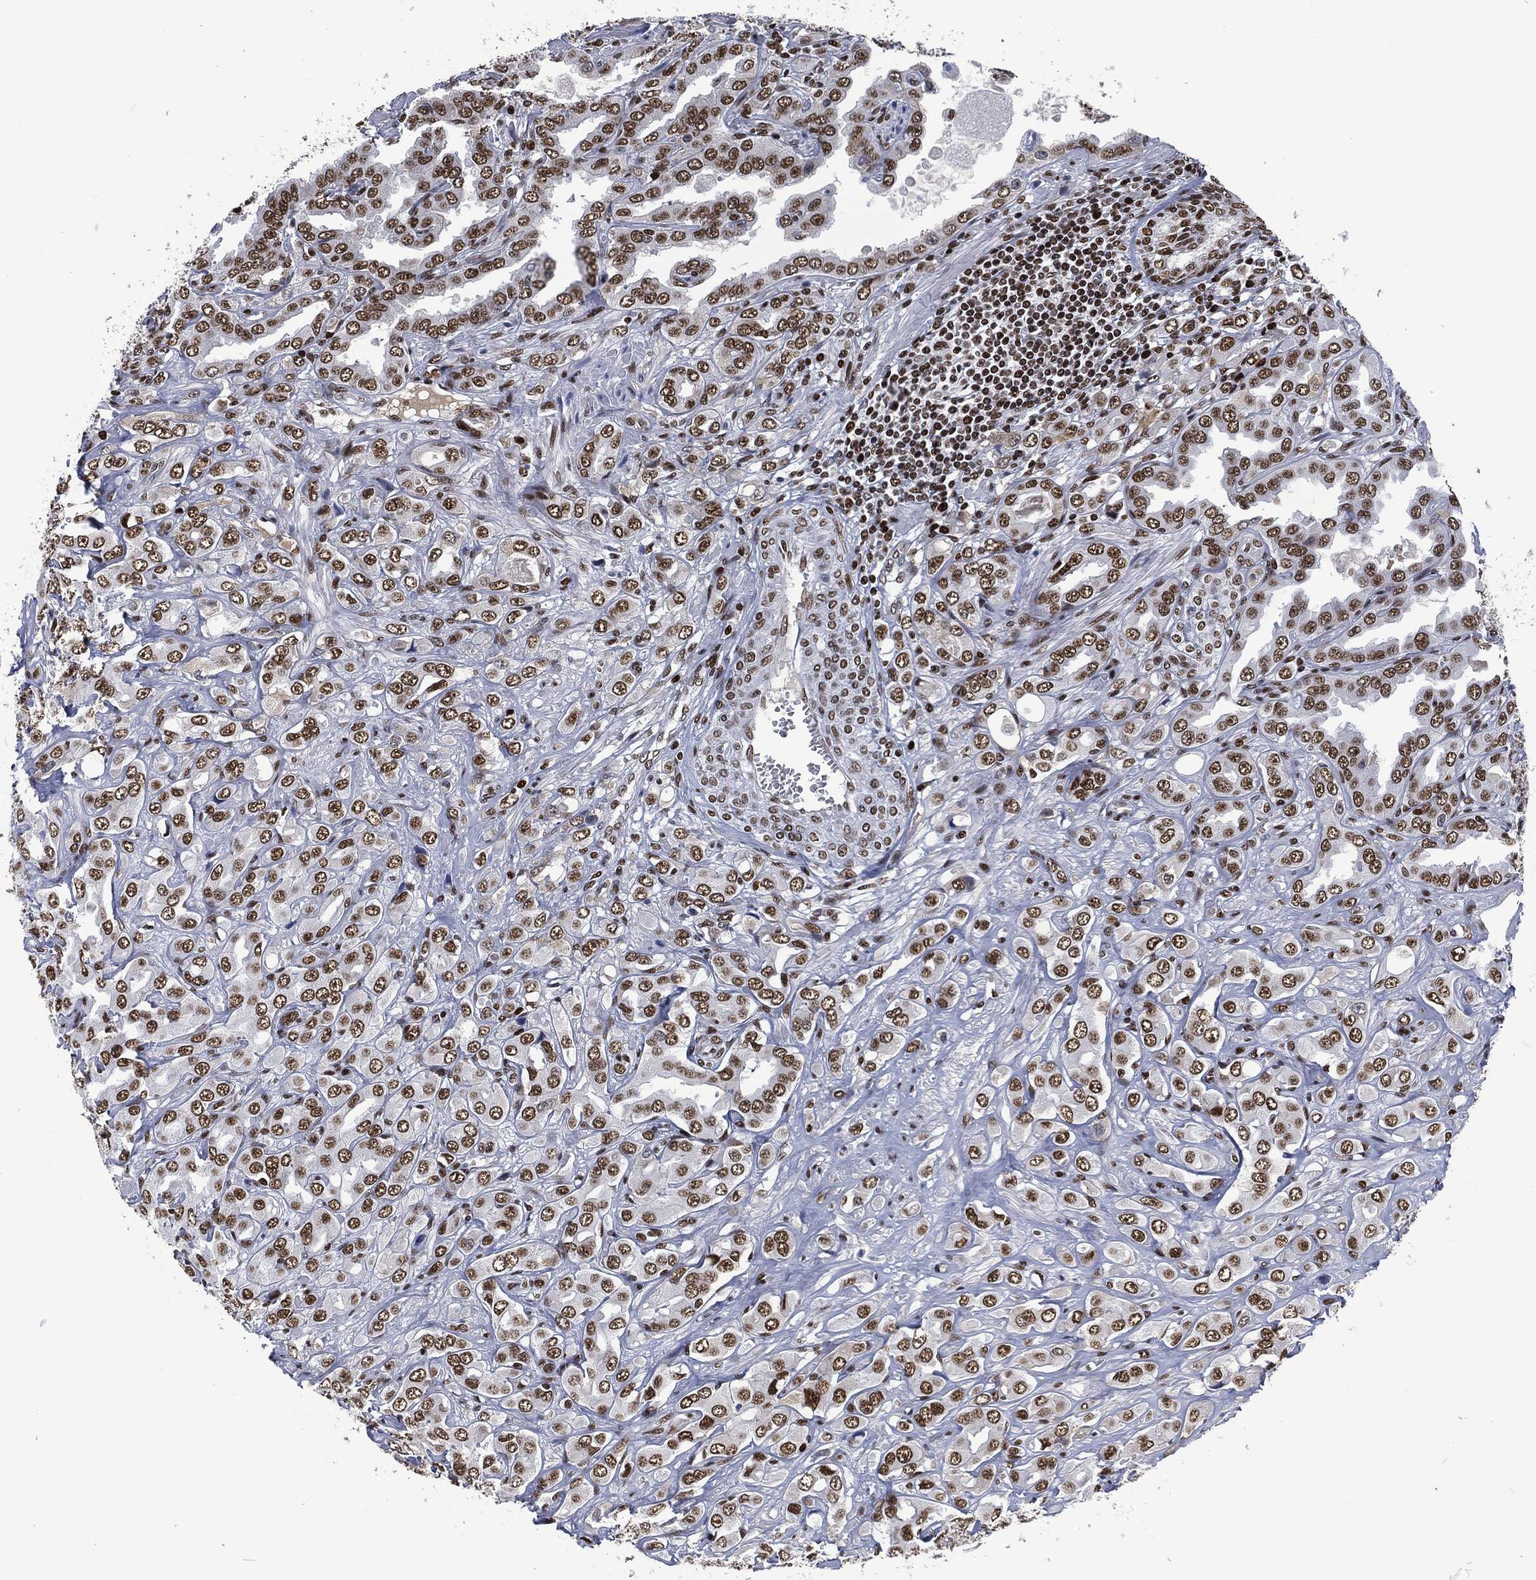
{"staining": {"intensity": "strong", "quantity": "25%-75%", "location": "nuclear"}, "tissue": "prostate cancer", "cell_type": "Tumor cells", "image_type": "cancer", "snomed": [{"axis": "morphology", "description": "Adenocarcinoma, NOS"}, {"axis": "topography", "description": "Prostate and seminal vesicle, NOS"}, {"axis": "topography", "description": "Prostate"}], "caption": "Prostate cancer stained with a protein marker displays strong staining in tumor cells.", "gene": "DCPS", "patient": {"sex": "male", "age": 69}}